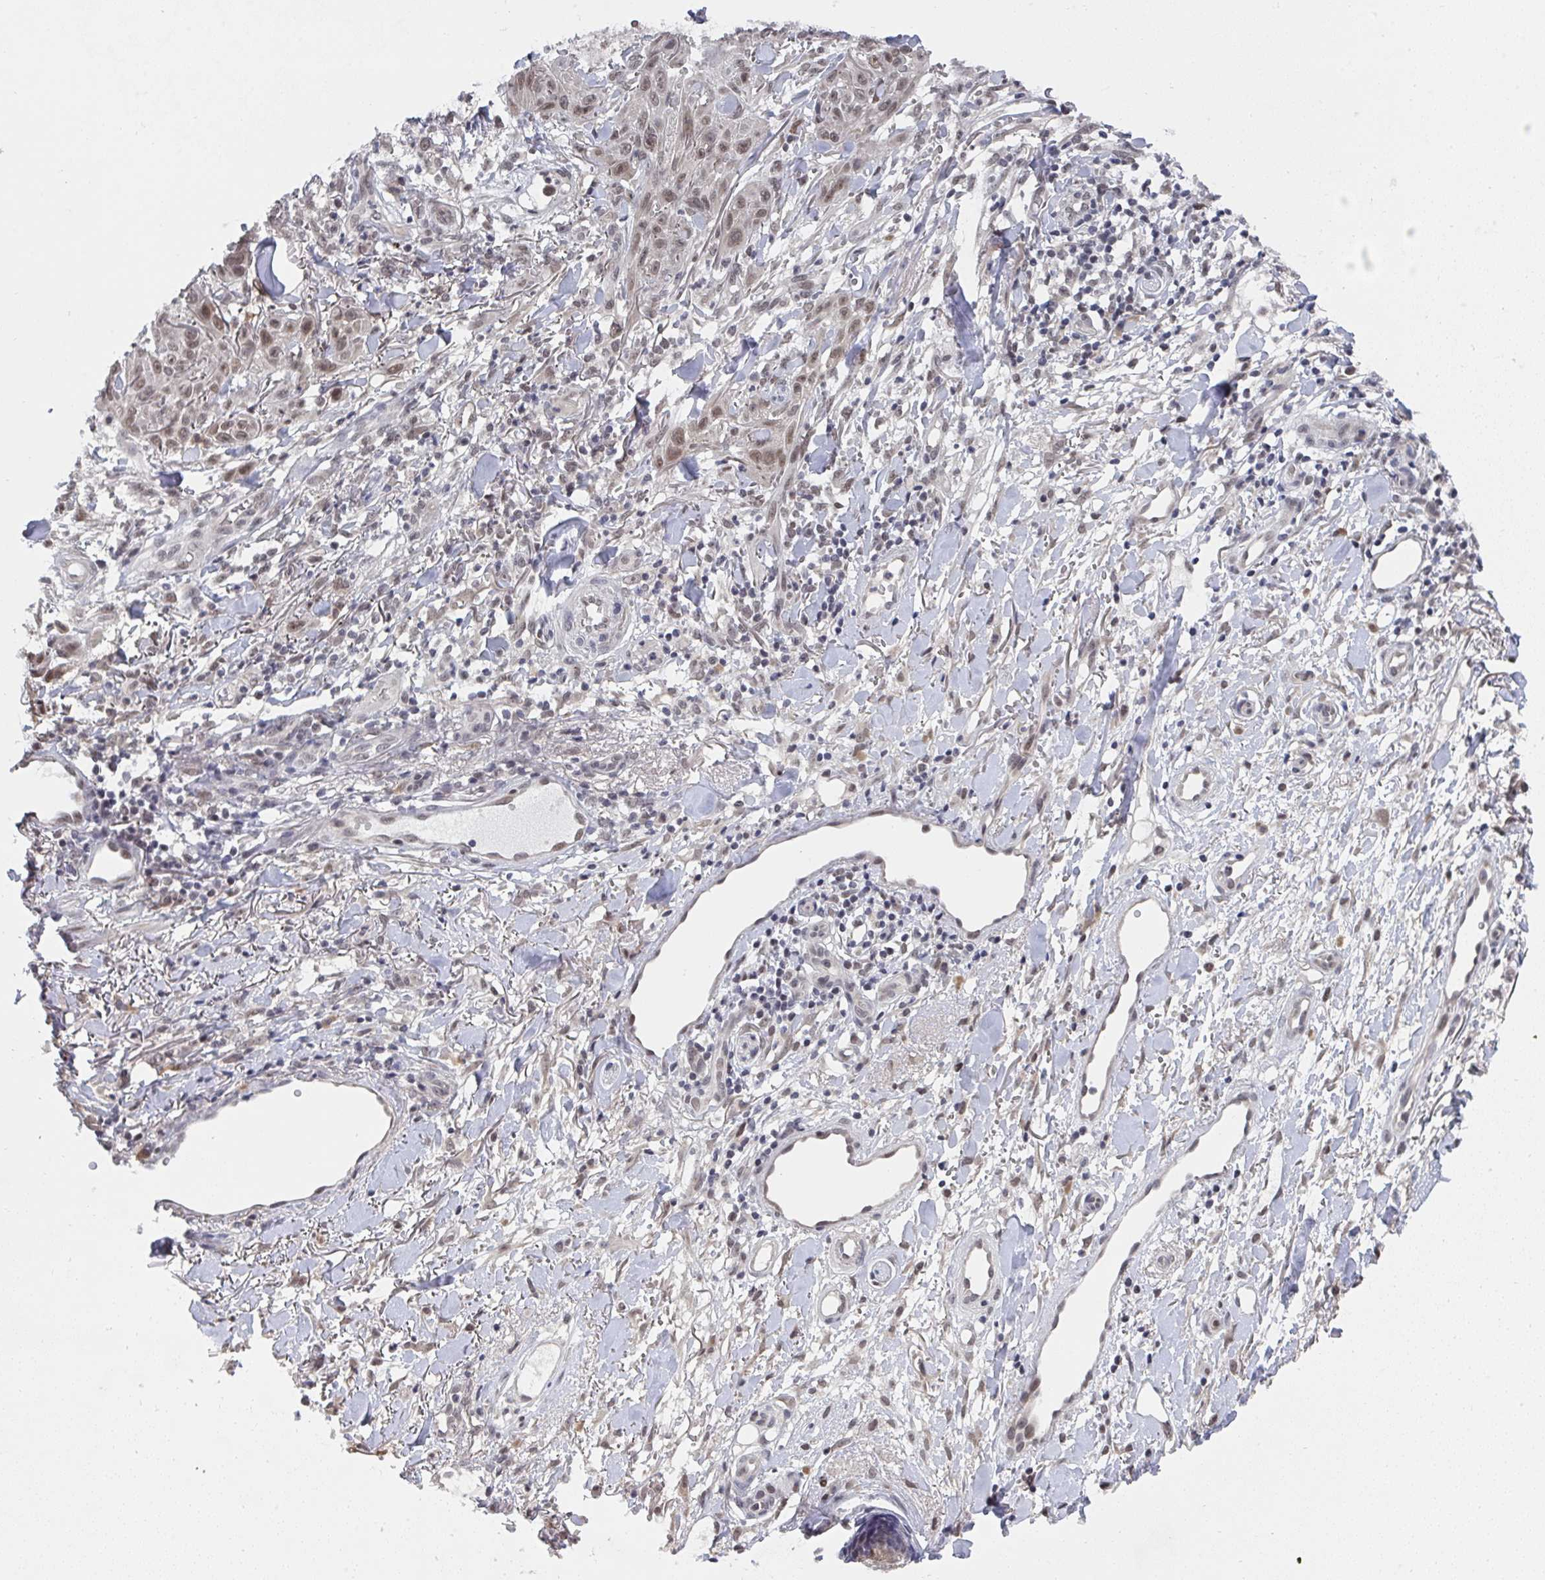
{"staining": {"intensity": "weak", "quantity": ">75%", "location": "nuclear"}, "tissue": "skin cancer", "cell_type": "Tumor cells", "image_type": "cancer", "snomed": [{"axis": "morphology", "description": "Squamous cell carcinoma, NOS"}, {"axis": "topography", "description": "Skin"}], "caption": "Immunohistochemistry (IHC) (DAB (3,3'-diaminobenzidine)) staining of skin cancer shows weak nuclear protein positivity in about >75% of tumor cells.", "gene": "JMJD1C", "patient": {"sex": "male", "age": 86}}